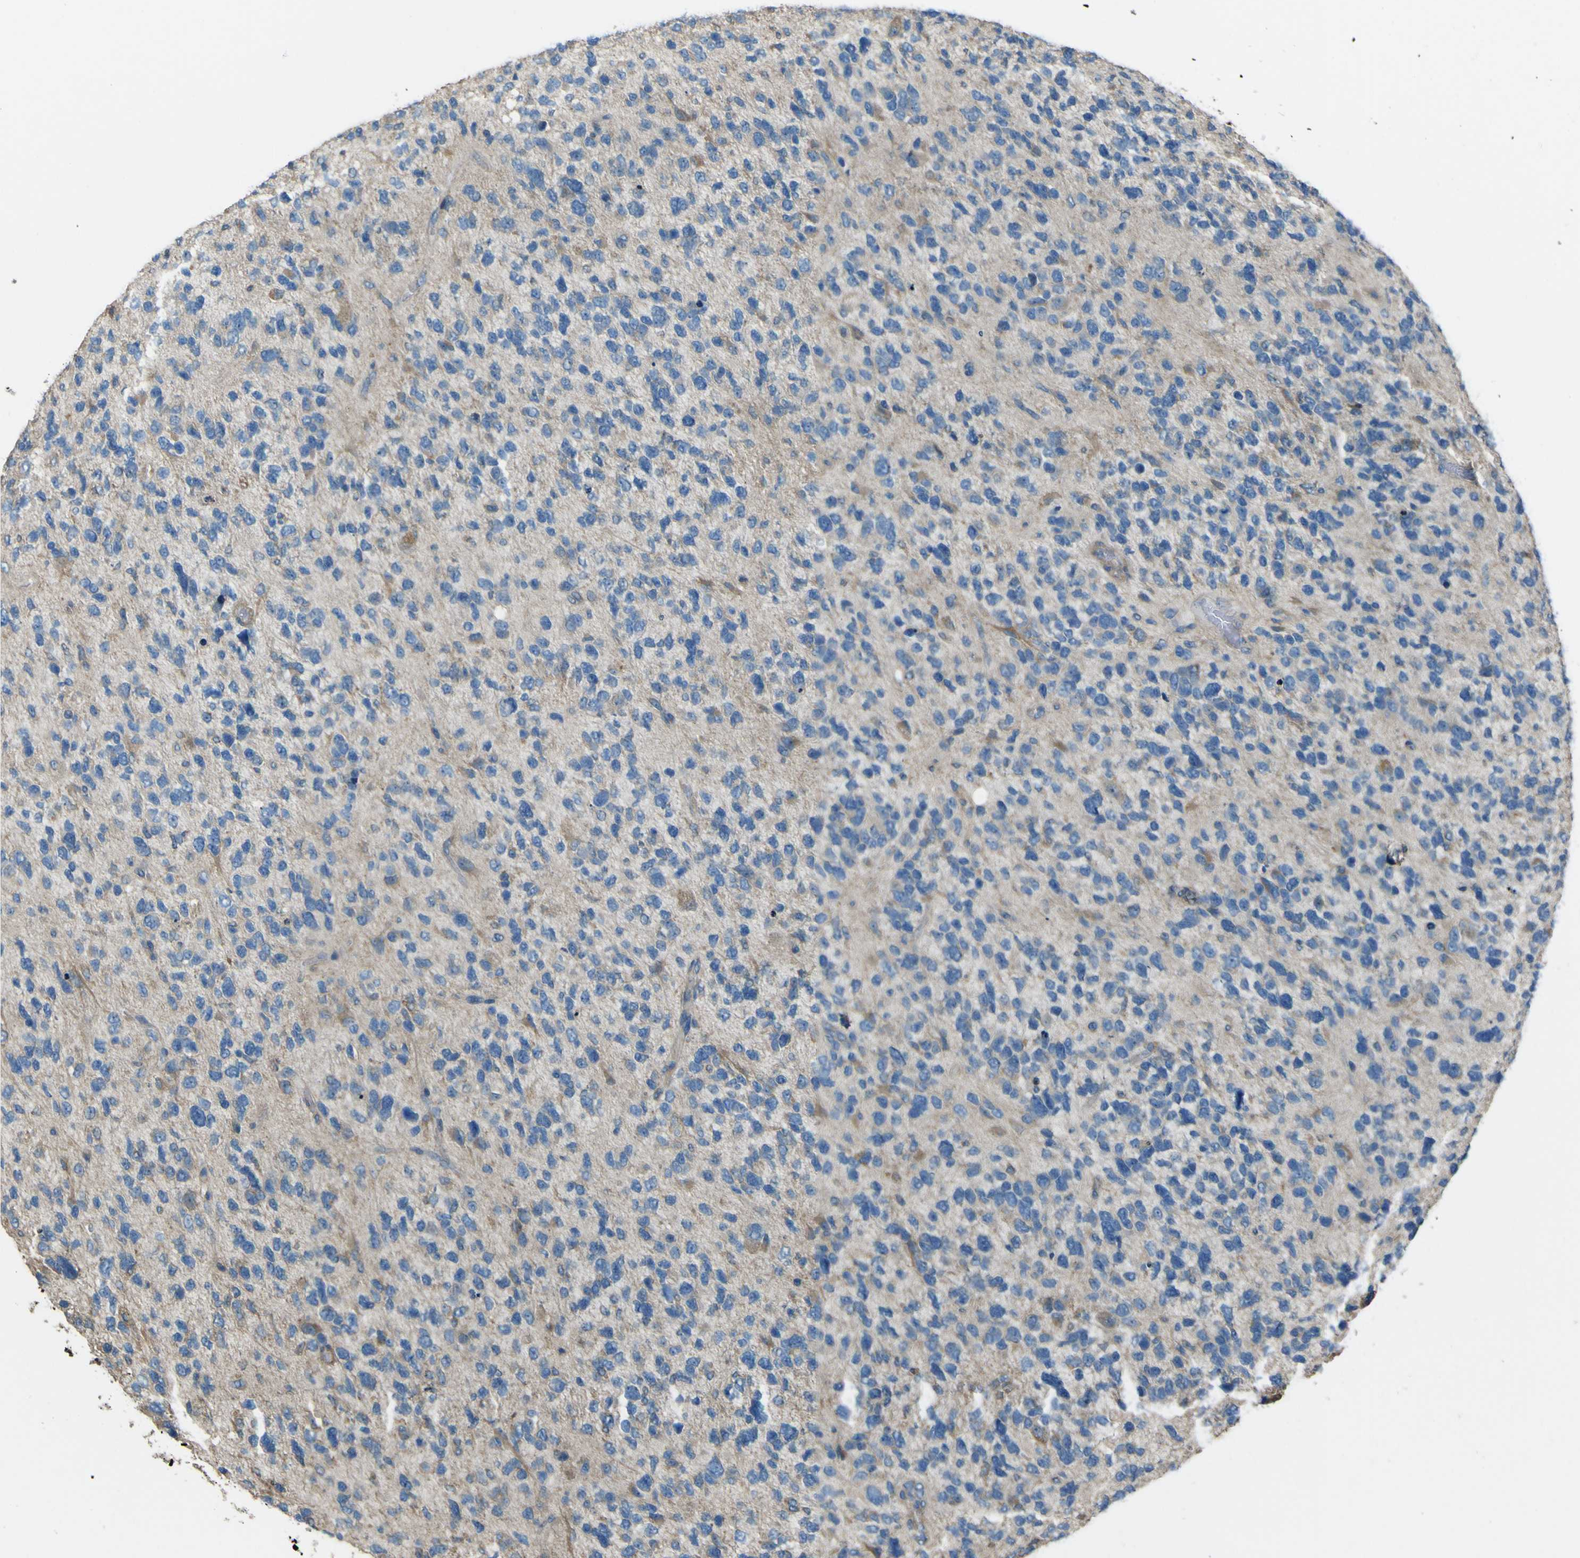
{"staining": {"intensity": "negative", "quantity": "none", "location": "none"}, "tissue": "glioma", "cell_type": "Tumor cells", "image_type": "cancer", "snomed": [{"axis": "morphology", "description": "Glioma, malignant, High grade"}, {"axis": "topography", "description": "Brain"}], "caption": "High magnification brightfield microscopy of malignant glioma (high-grade) stained with DAB (3,3'-diaminobenzidine) (brown) and counterstained with hematoxylin (blue): tumor cells show no significant expression.", "gene": "NAALADL2", "patient": {"sex": "female", "age": 58}}